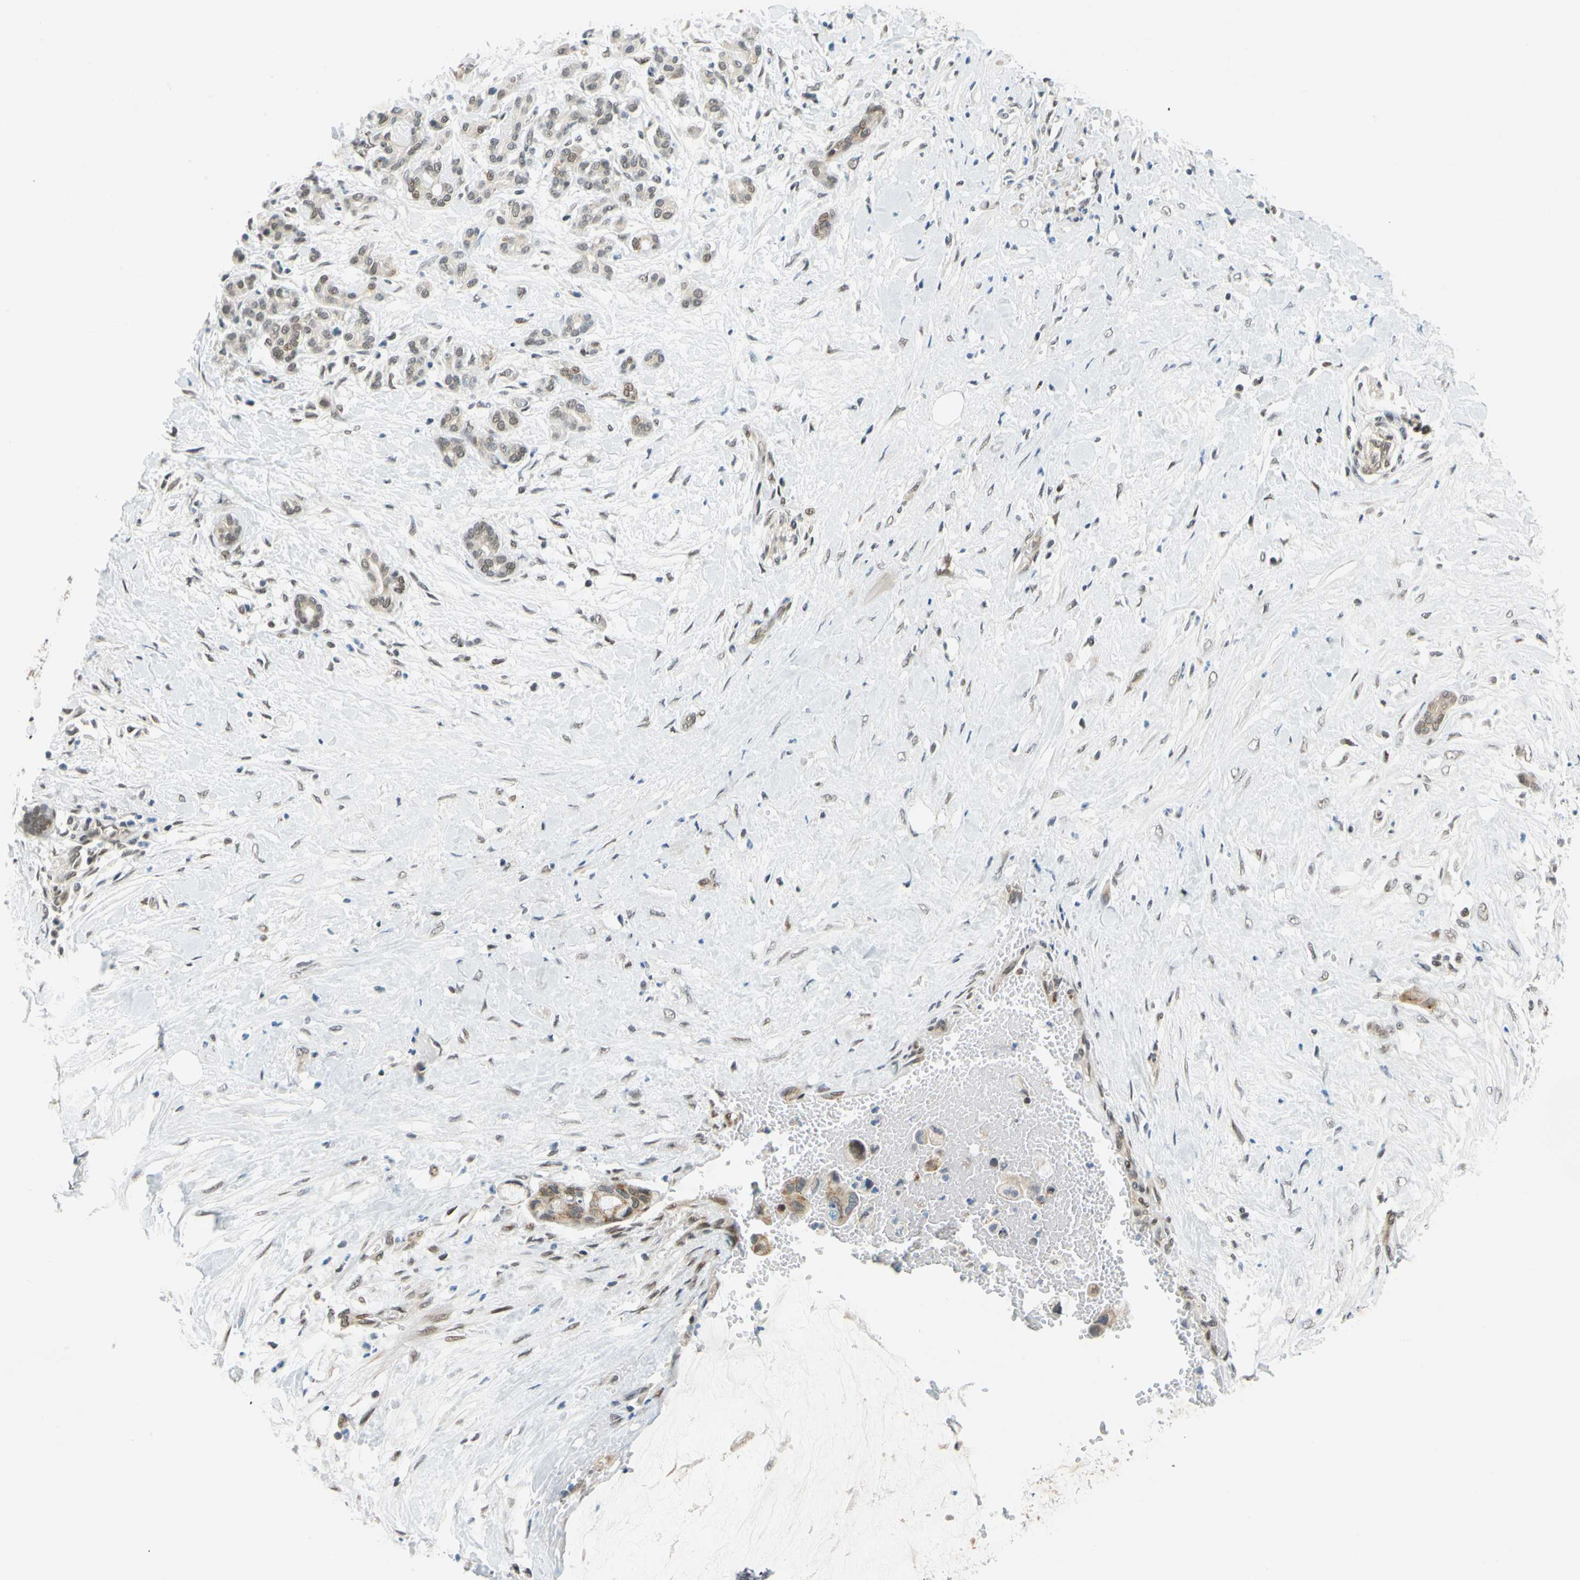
{"staining": {"intensity": "moderate", "quantity": ">75%", "location": "cytoplasmic/membranous,nuclear"}, "tissue": "pancreatic cancer", "cell_type": "Tumor cells", "image_type": "cancer", "snomed": [{"axis": "morphology", "description": "Adenocarcinoma, NOS"}, {"axis": "topography", "description": "Pancreas"}], "caption": "Protein staining of adenocarcinoma (pancreatic) tissue demonstrates moderate cytoplasmic/membranous and nuclear staining in about >75% of tumor cells.", "gene": "POGZ", "patient": {"sex": "male", "age": 41}}